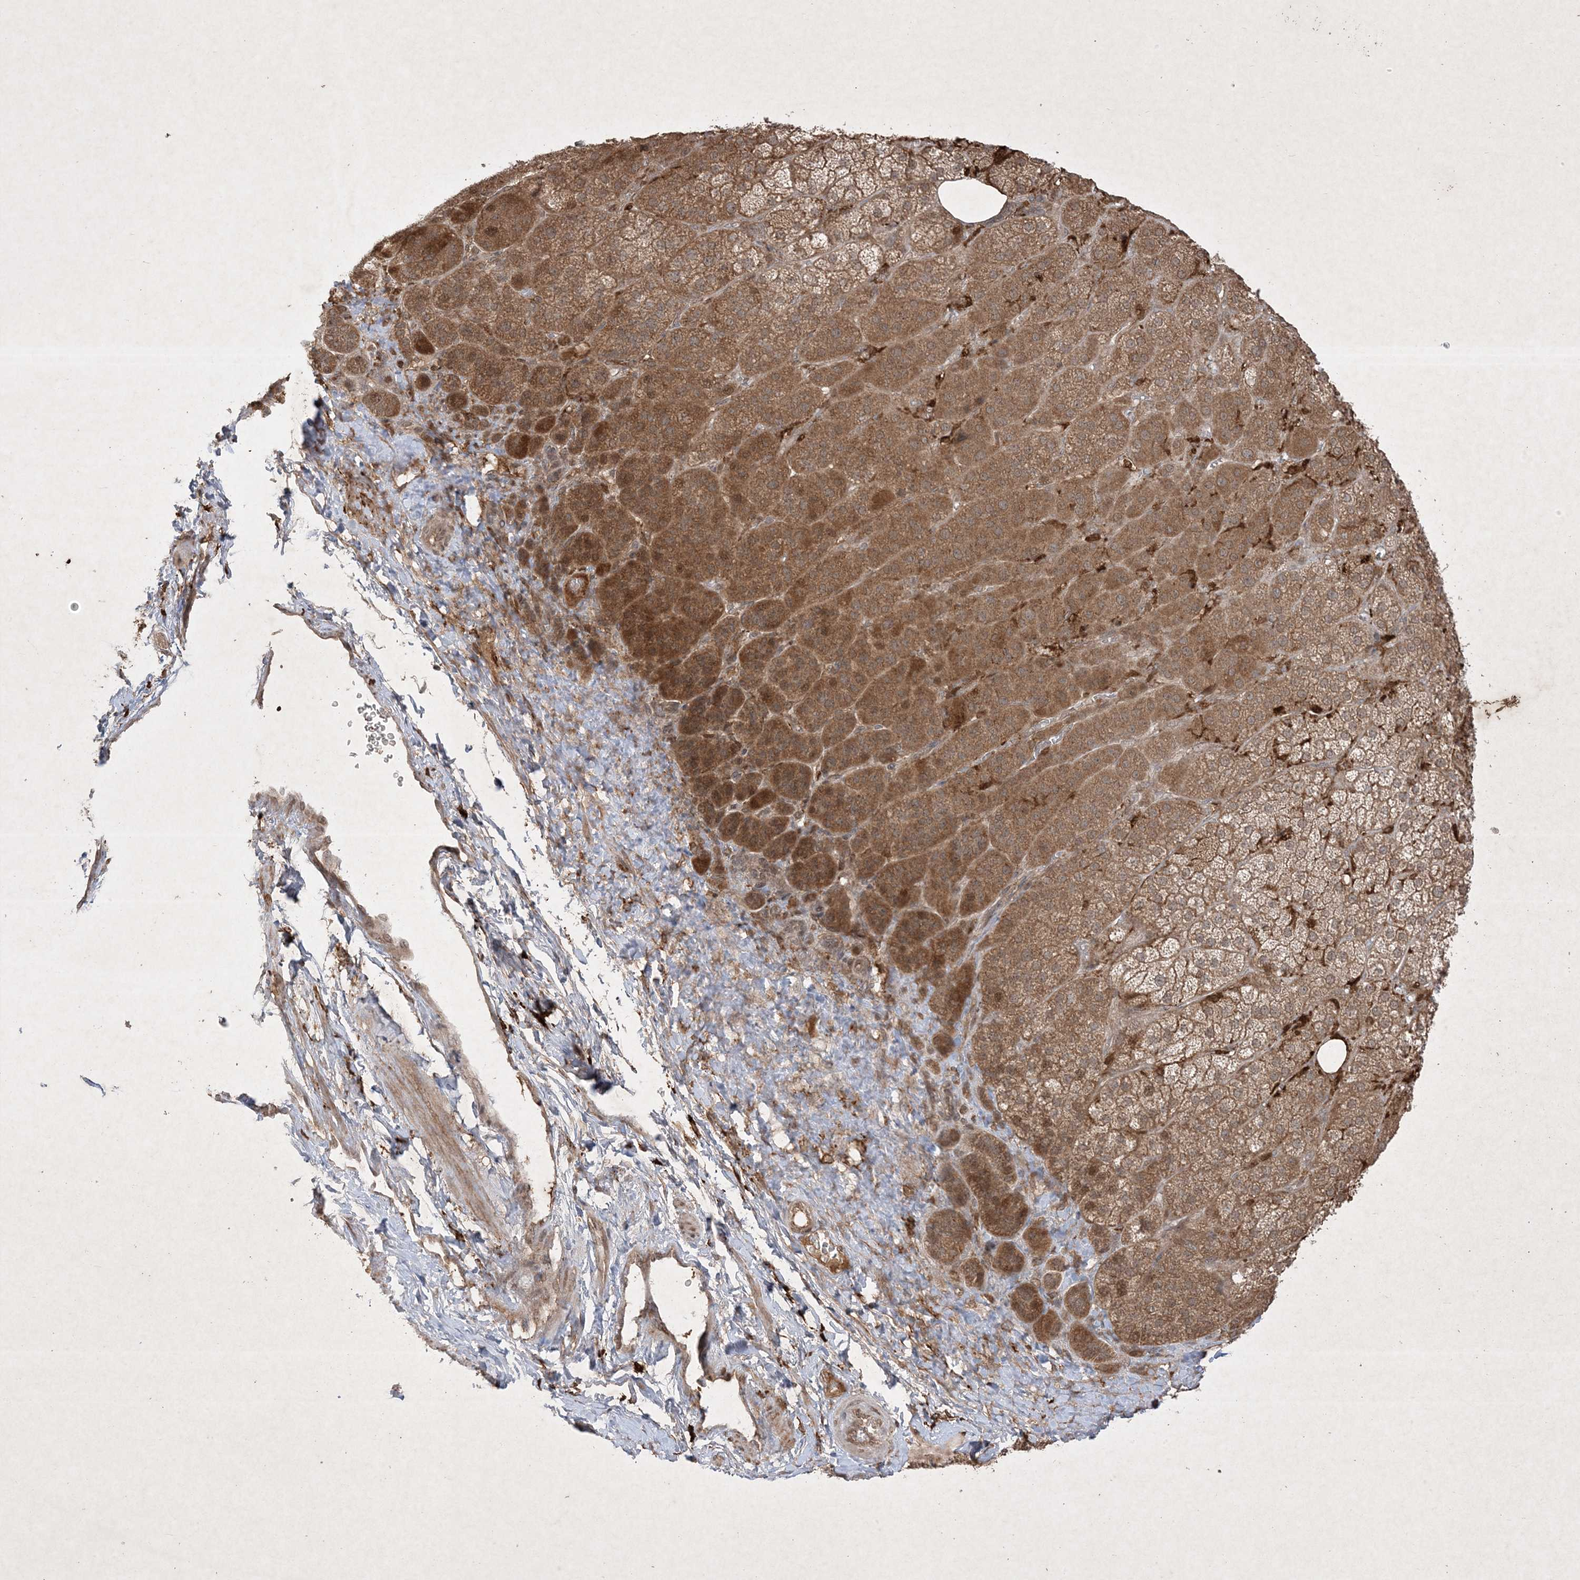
{"staining": {"intensity": "moderate", "quantity": ">75%", "location": "cytoplasmic/membranous"}, "tissue": "adrenal gland", "cell_type": "Glandular cells", "image_type": "normal", "snomed": [{"axis": "morphology", "description": "Normal tissue, NOS"}, {"axis": "topography", "description": "Adrenal gland"}], "caption": "Benign adrenal gland reveals moderate cytoplasmic/membranous expression in about >75% of glandular cells.", "gene": "PTK6", "patient": {"sex": "female", "age": 57}}